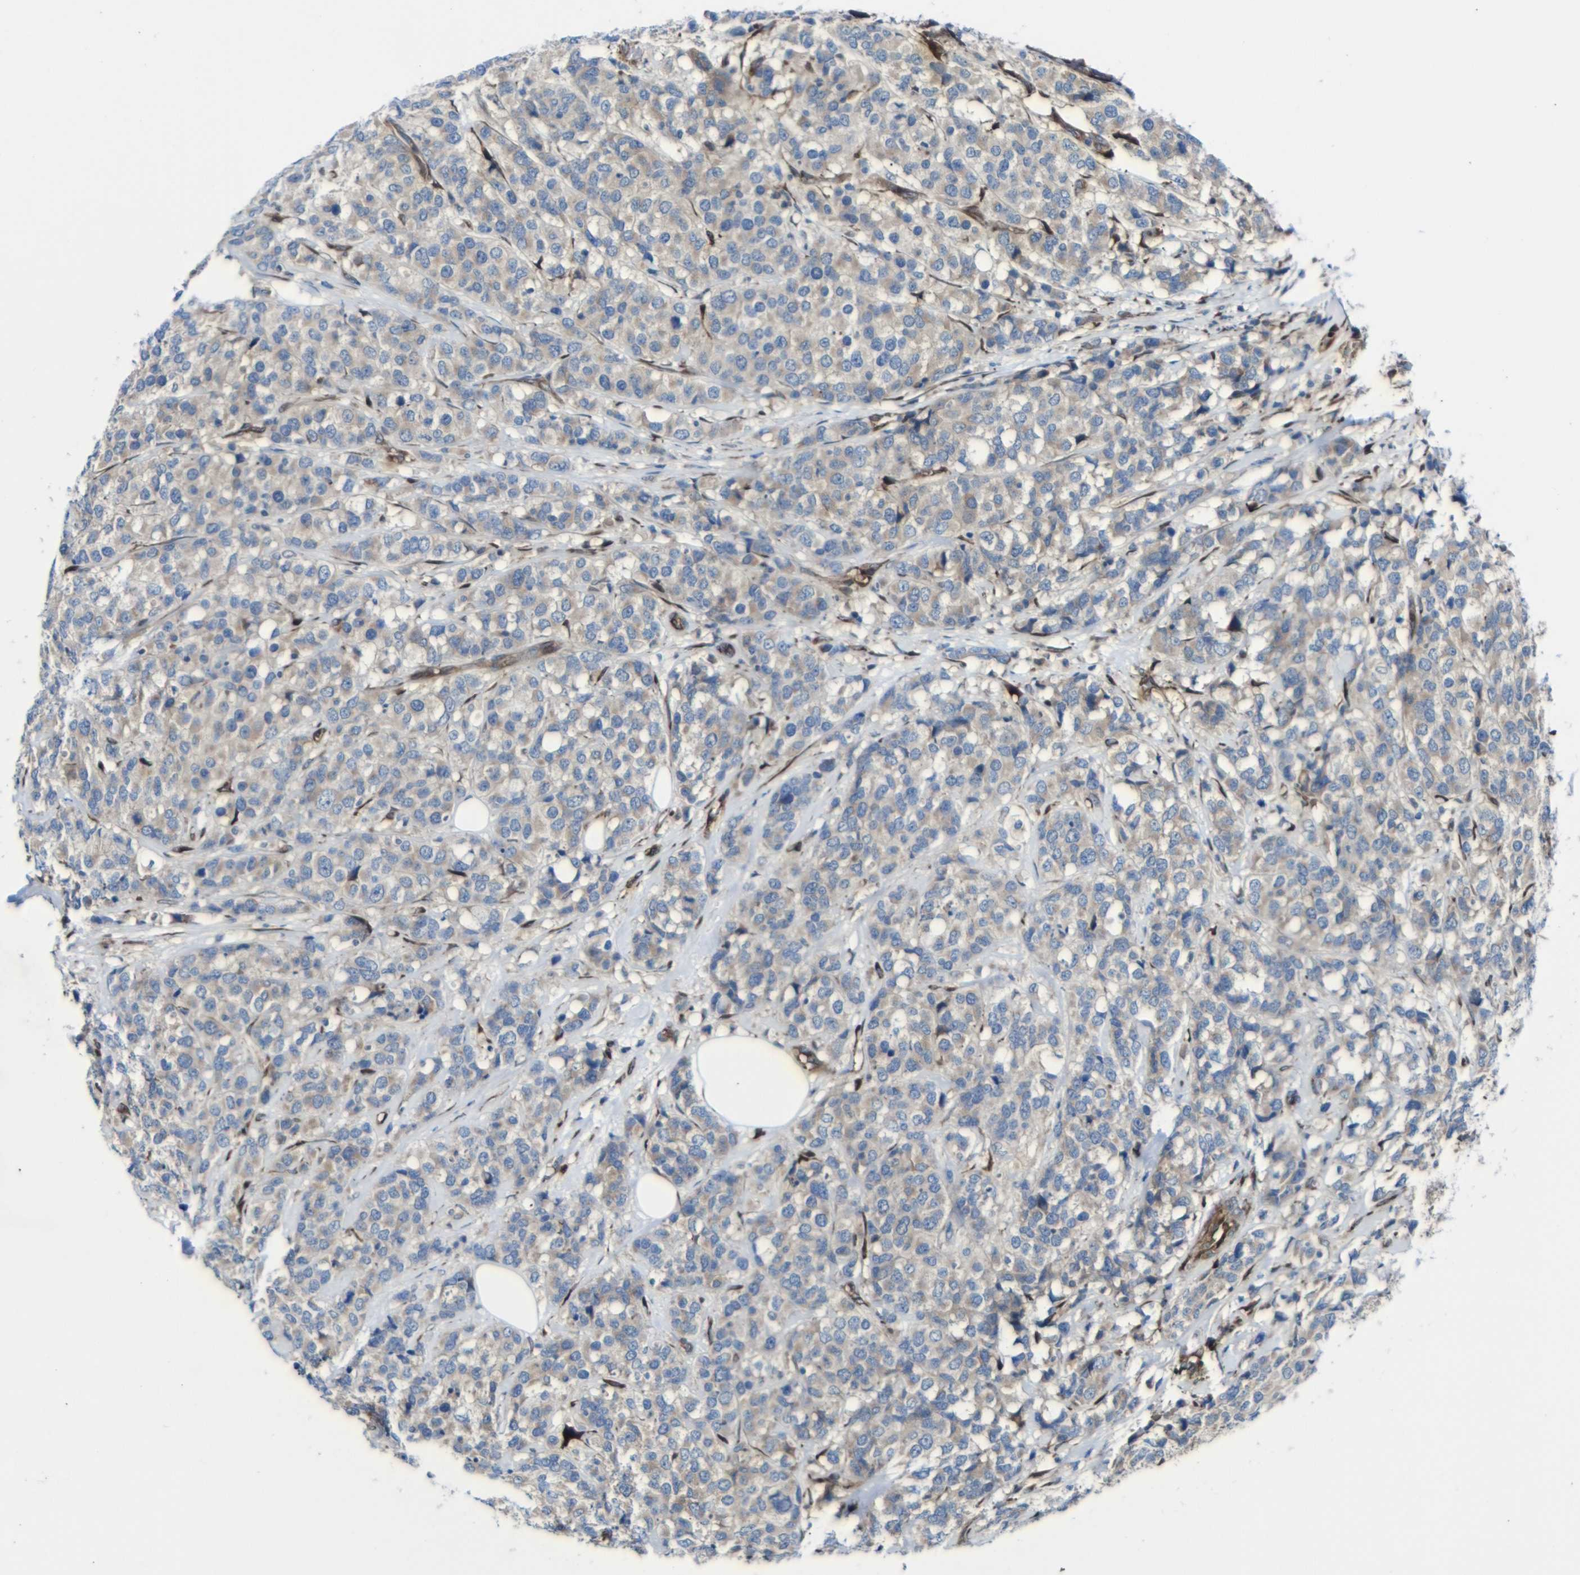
{"staining": {"intensity": "weak", "quantity": ">75%", "location": "cytoplasmic/membranous"}, "tissue": "breast cancer", "cell_type": "Tumor cells", "image_type": "cancer", "snomed": [{"axis": "morphology", "description": "Lobular carcinoma"}, {"axis": "topography", "description": "Breast"}], "caption": "A brown stain shows weak cytoplasmic/membranous positivity of a protein in lobular carcinoma (breast) tumor cells.", "gene": "PARP14", "patient": {"sex": "female", "age": 59}}